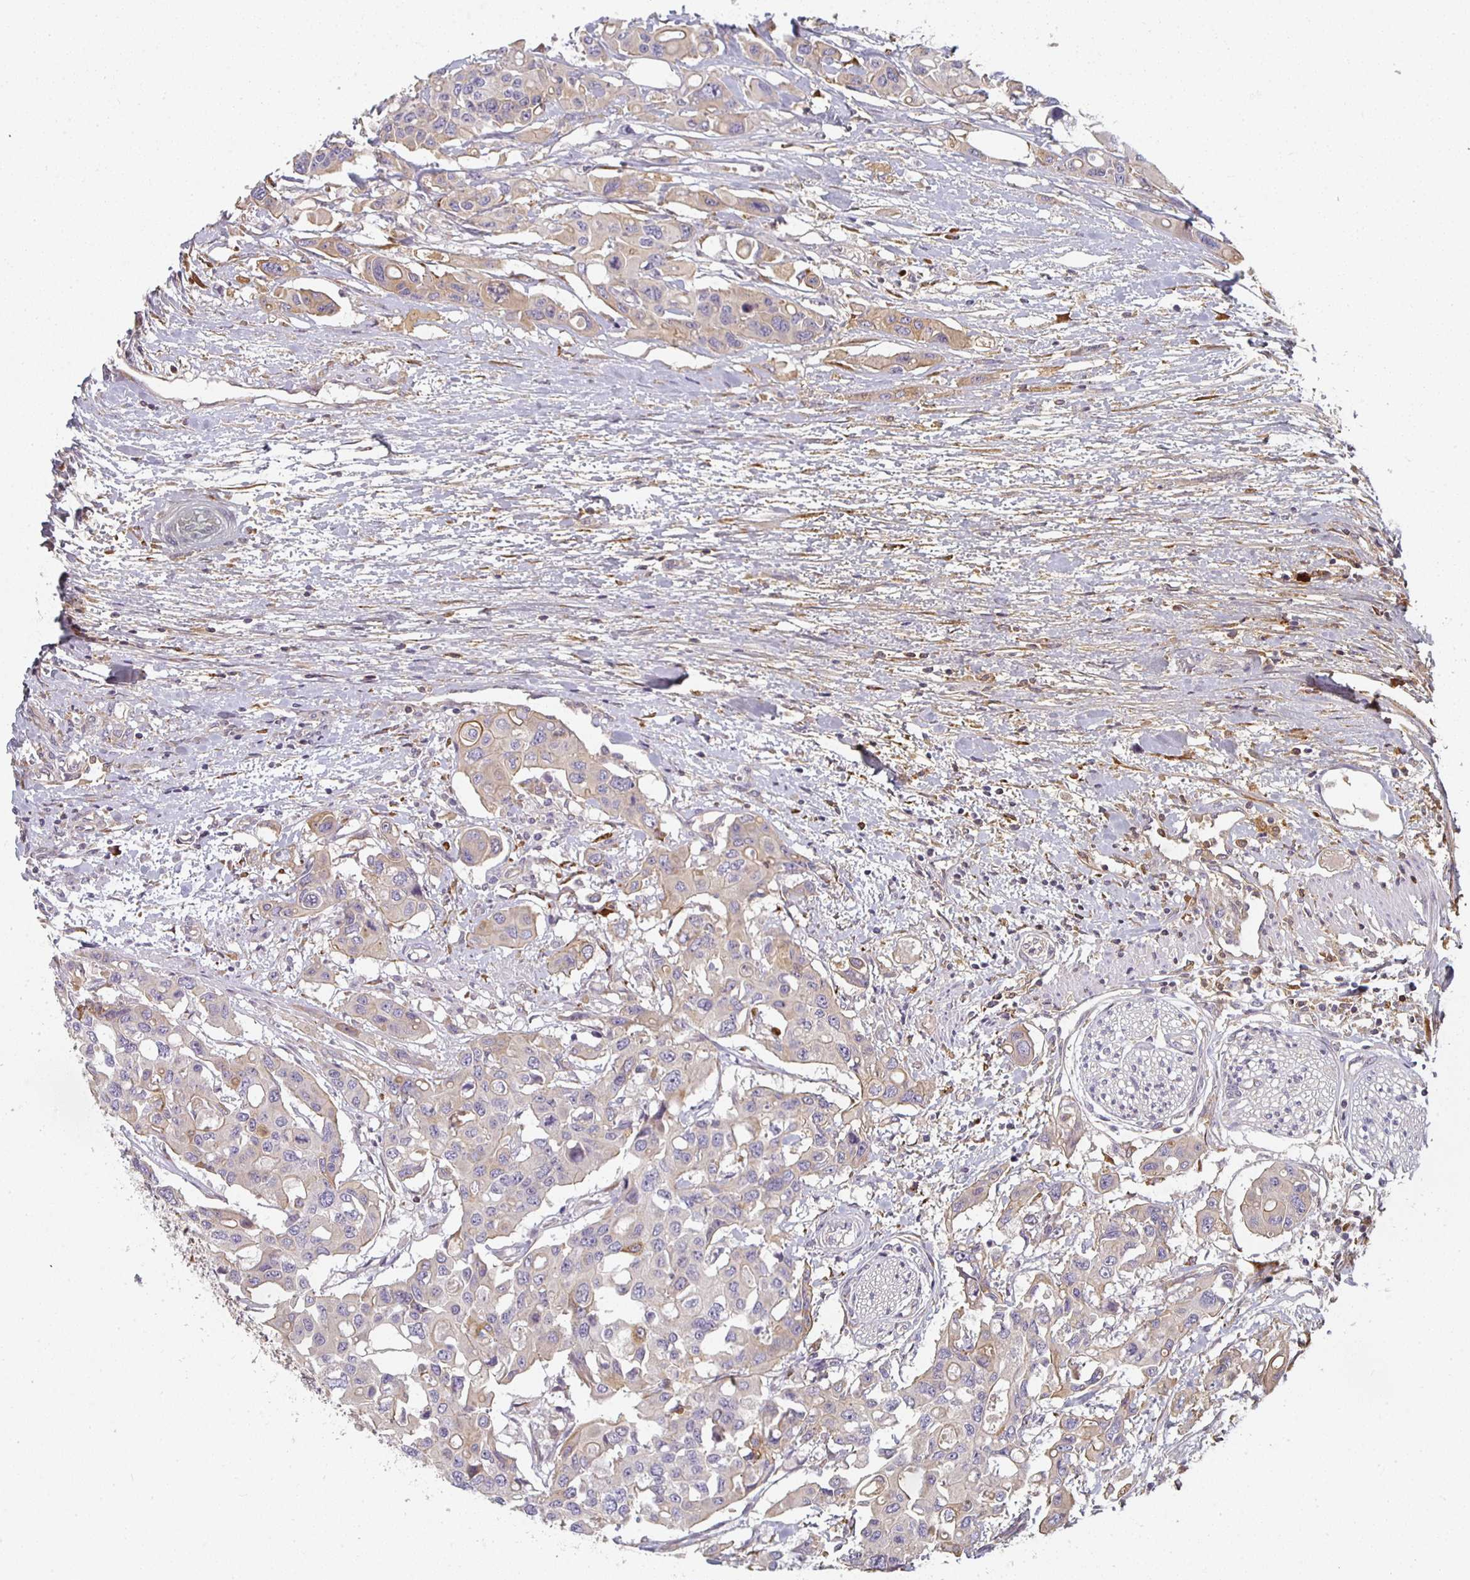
{"staining": {"intensity": "moderate", "quantity": "<25%", "location": "cytoplasmic/membranous"}, "tissue": "colorectal cancer", "cell_type": "Tumor cells", "image_type": "cancer", "snomed": [{"axis": "morphology", "description": "Adenocarcinoma, NOS"}, {"axis": "topography", "description": "Colon"}], "caption": "Colorectal adenocarcinoma stained with a brown dye demonstrates moderate cytoplasmic/membranous positive expression in approximately <25% of tumor cells.", "gene": "CTHRC1", "patient": {"sex": "male", "age": 77}}